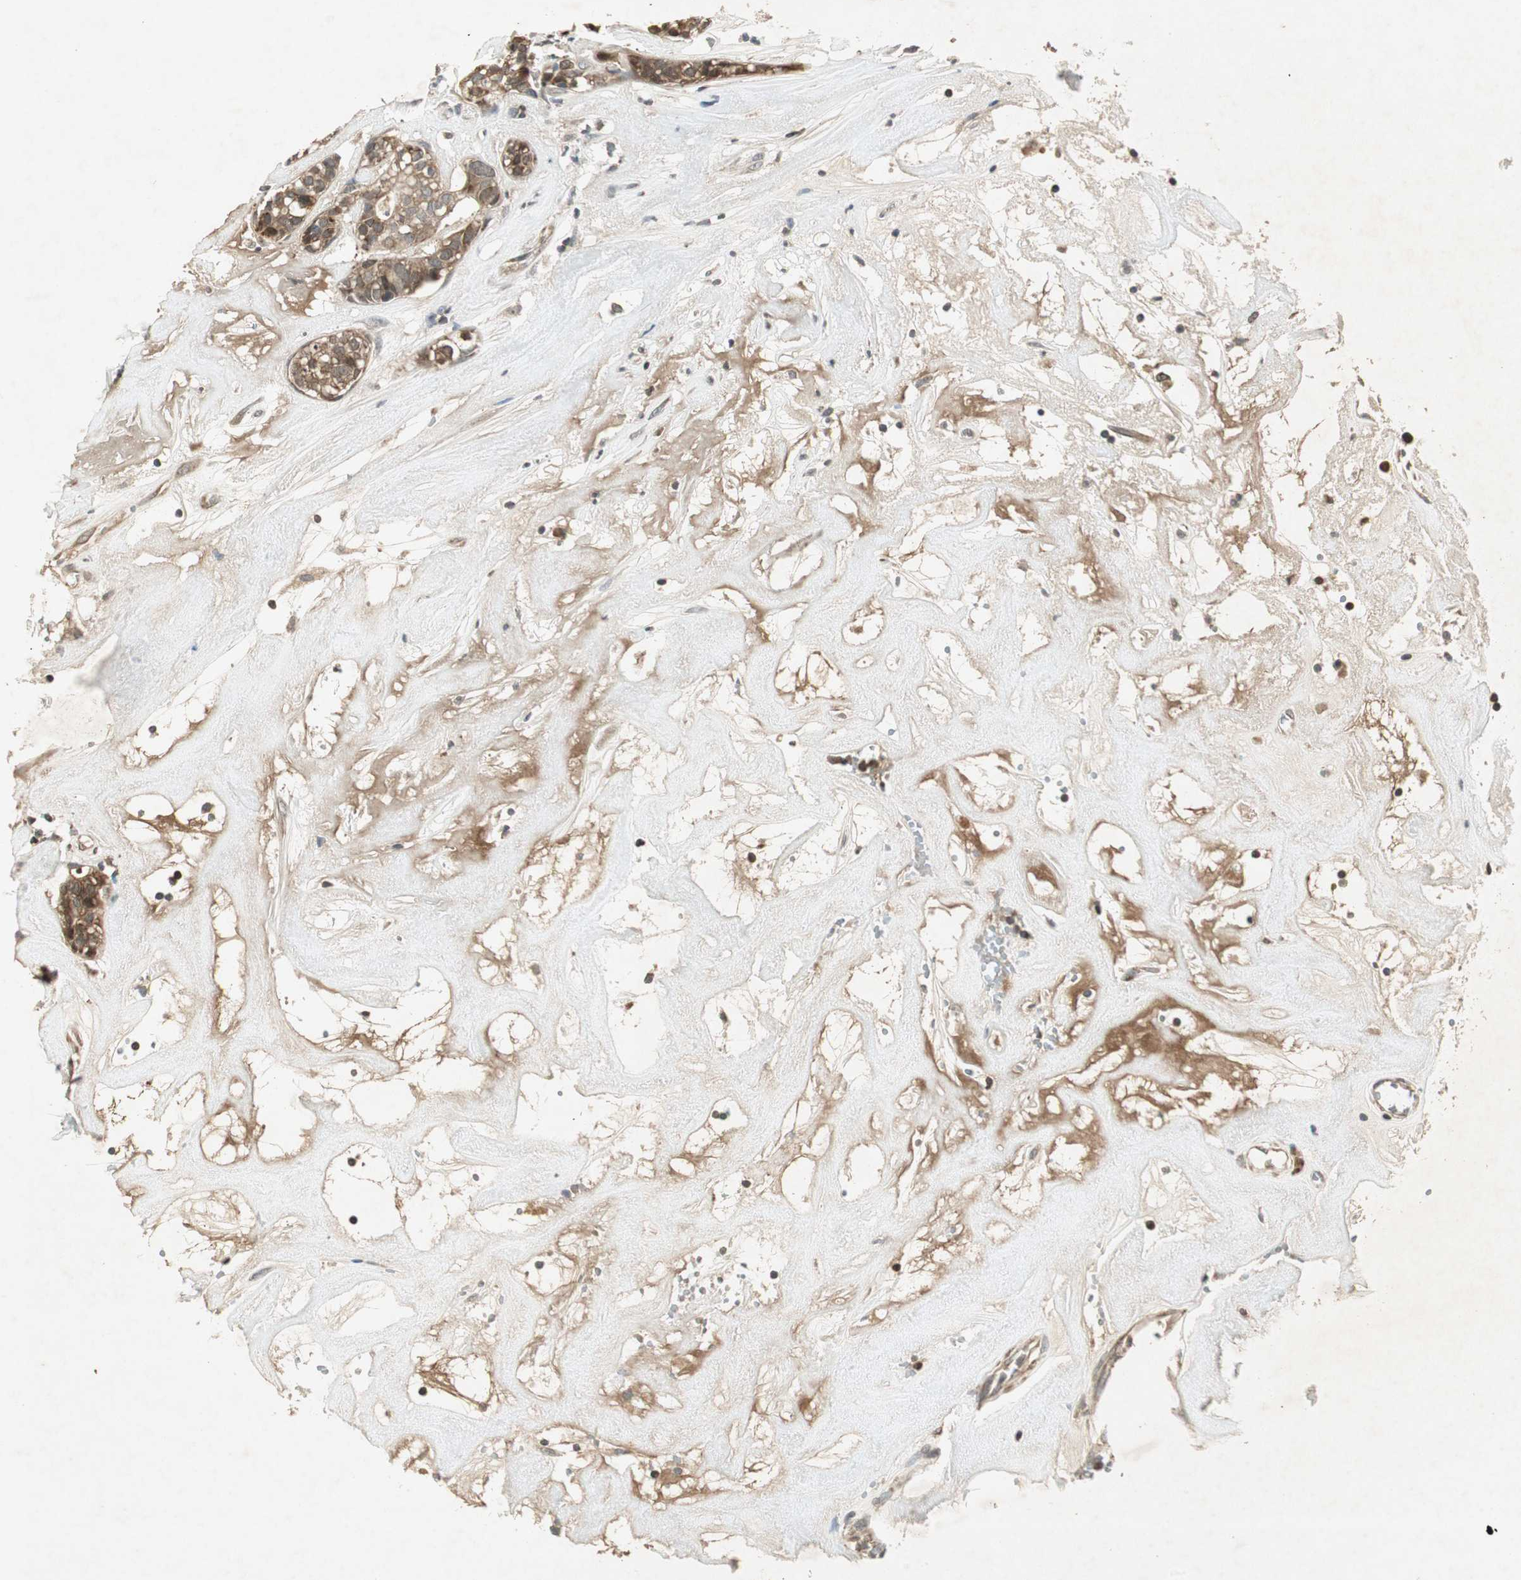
{"staining": {"intensity": "moderate", "quantity": ">75%", "location": "cytoplasmic/membranous"}, "tissue": "head and neck cancer", "cell_type": "Tumor cells", "image_type": "cancer", "snomed": [{"axis": "morphology", "description": "Adenocarcinoma, NOS"}, {"axis": "topography", "description": "Salivary gland"}, {"axis": "topography", "description": "Head-Neck"}], "caption": "Immunohistochemistry (IHC) of human adenocarcinoma (head and neck) reveals medium levels of moderate cytoplasmic/membranous staining in about >75% of tumor cells. (DAB IHC, brown staining for protein, blue staining for nuclei).", "gene": "USP2", "patient": {"sex": "female", "age": 65}}